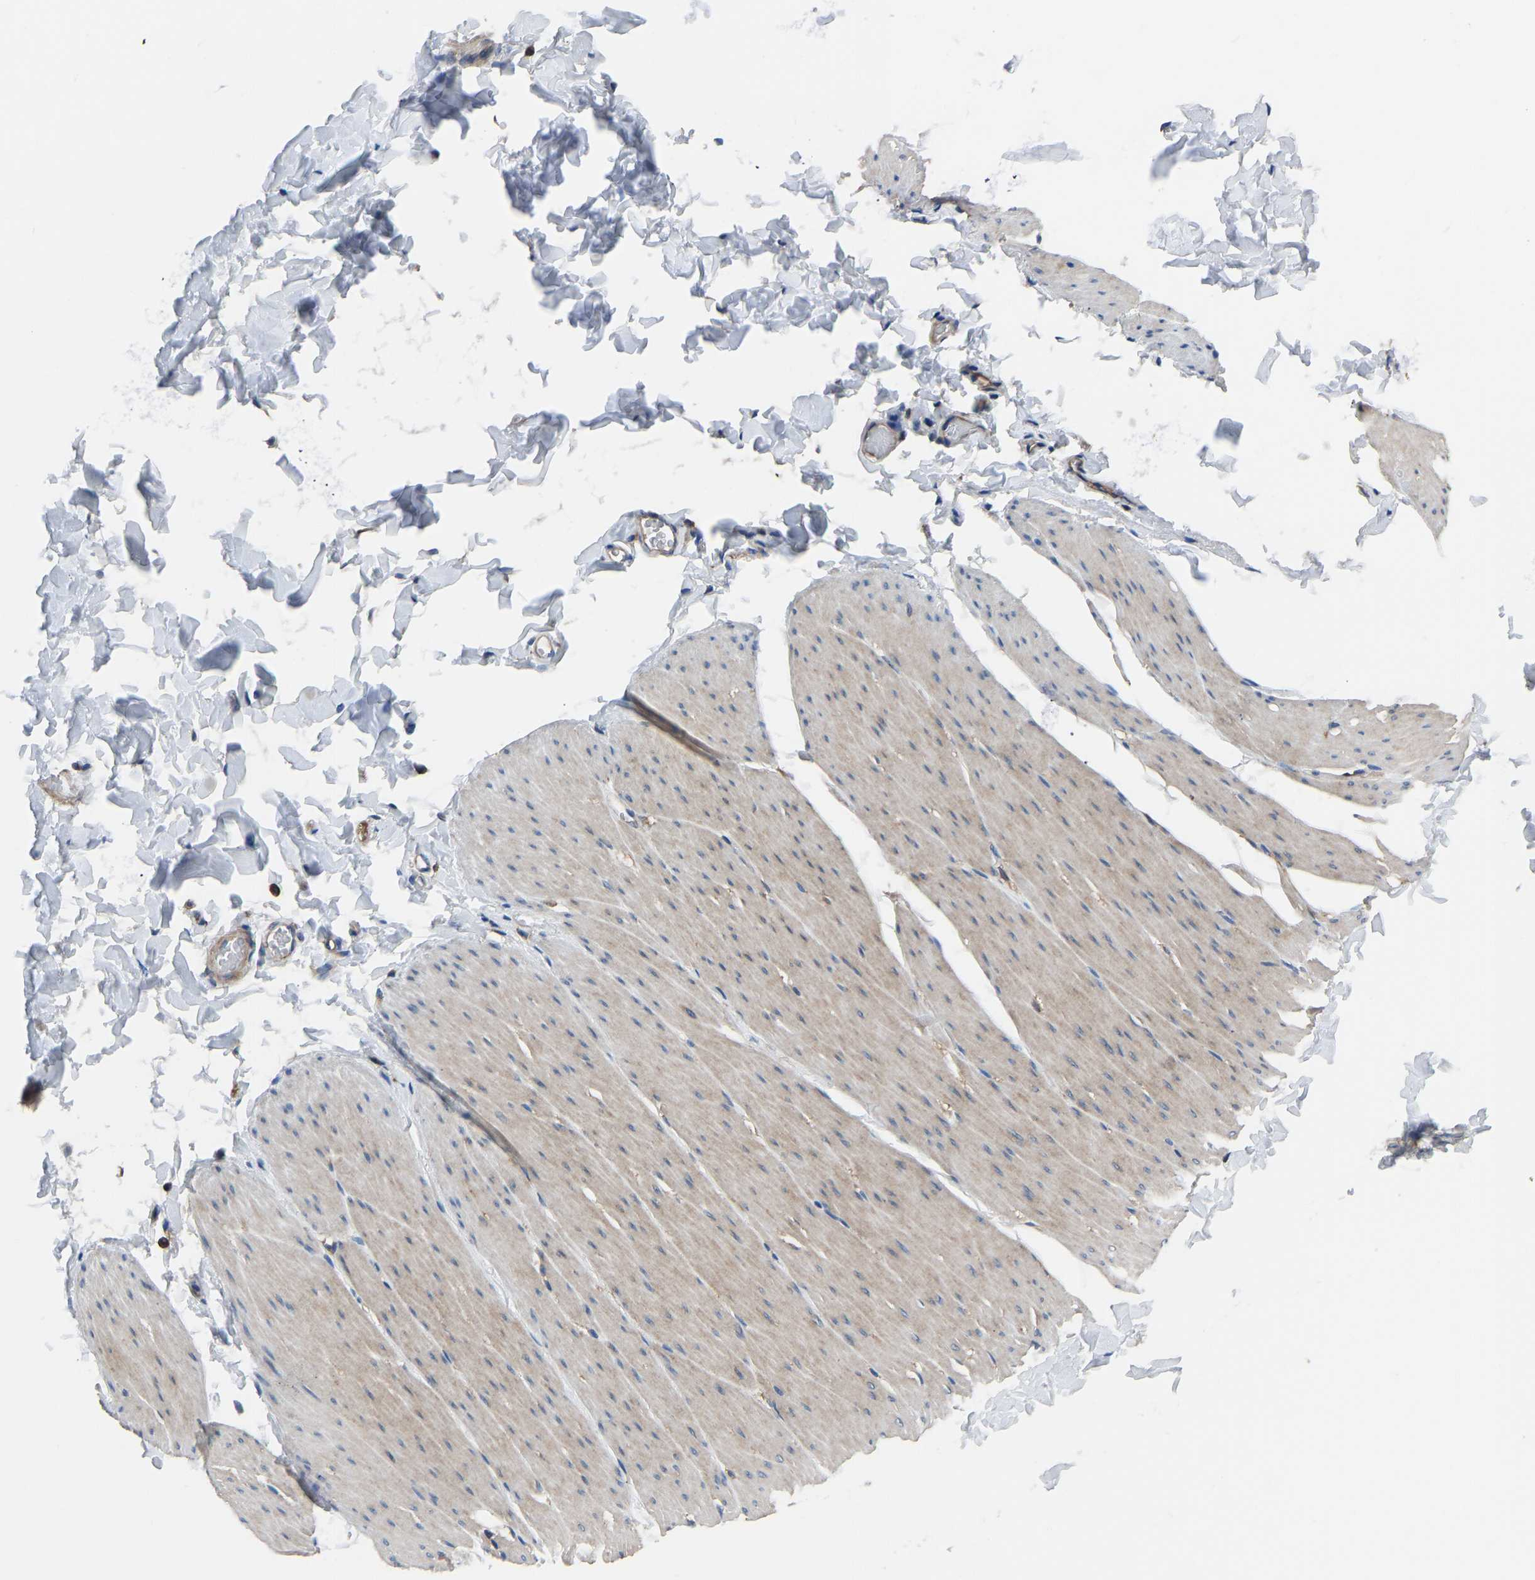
{"staining": {"intensity": "weak", "quantity": ">75%", "location": "cytoplasmic/membranous"}, "tissue": "smooth muscle", "cell_type": "Smooth muscle cells", "image_type": "normal", "snomed": [{"axis": "morphology", "description": "Normal tissue, NOS"}, {"axis": "topography", "description": "Smooth muscle"}, {"axis": "topography", "description": "Colon"}], "caption": "Immunohistochemical staining of unremarkable human smooth muscle exhibits low levels of weak cytoplasmic/membranous expression in approximately >75% of smooth muscle cells. (brown staining indicates protein expression, while blue staining denotes nuclei).", "gene": "PRKAR1A", "patient": {"sex": "male", "age": 67}}